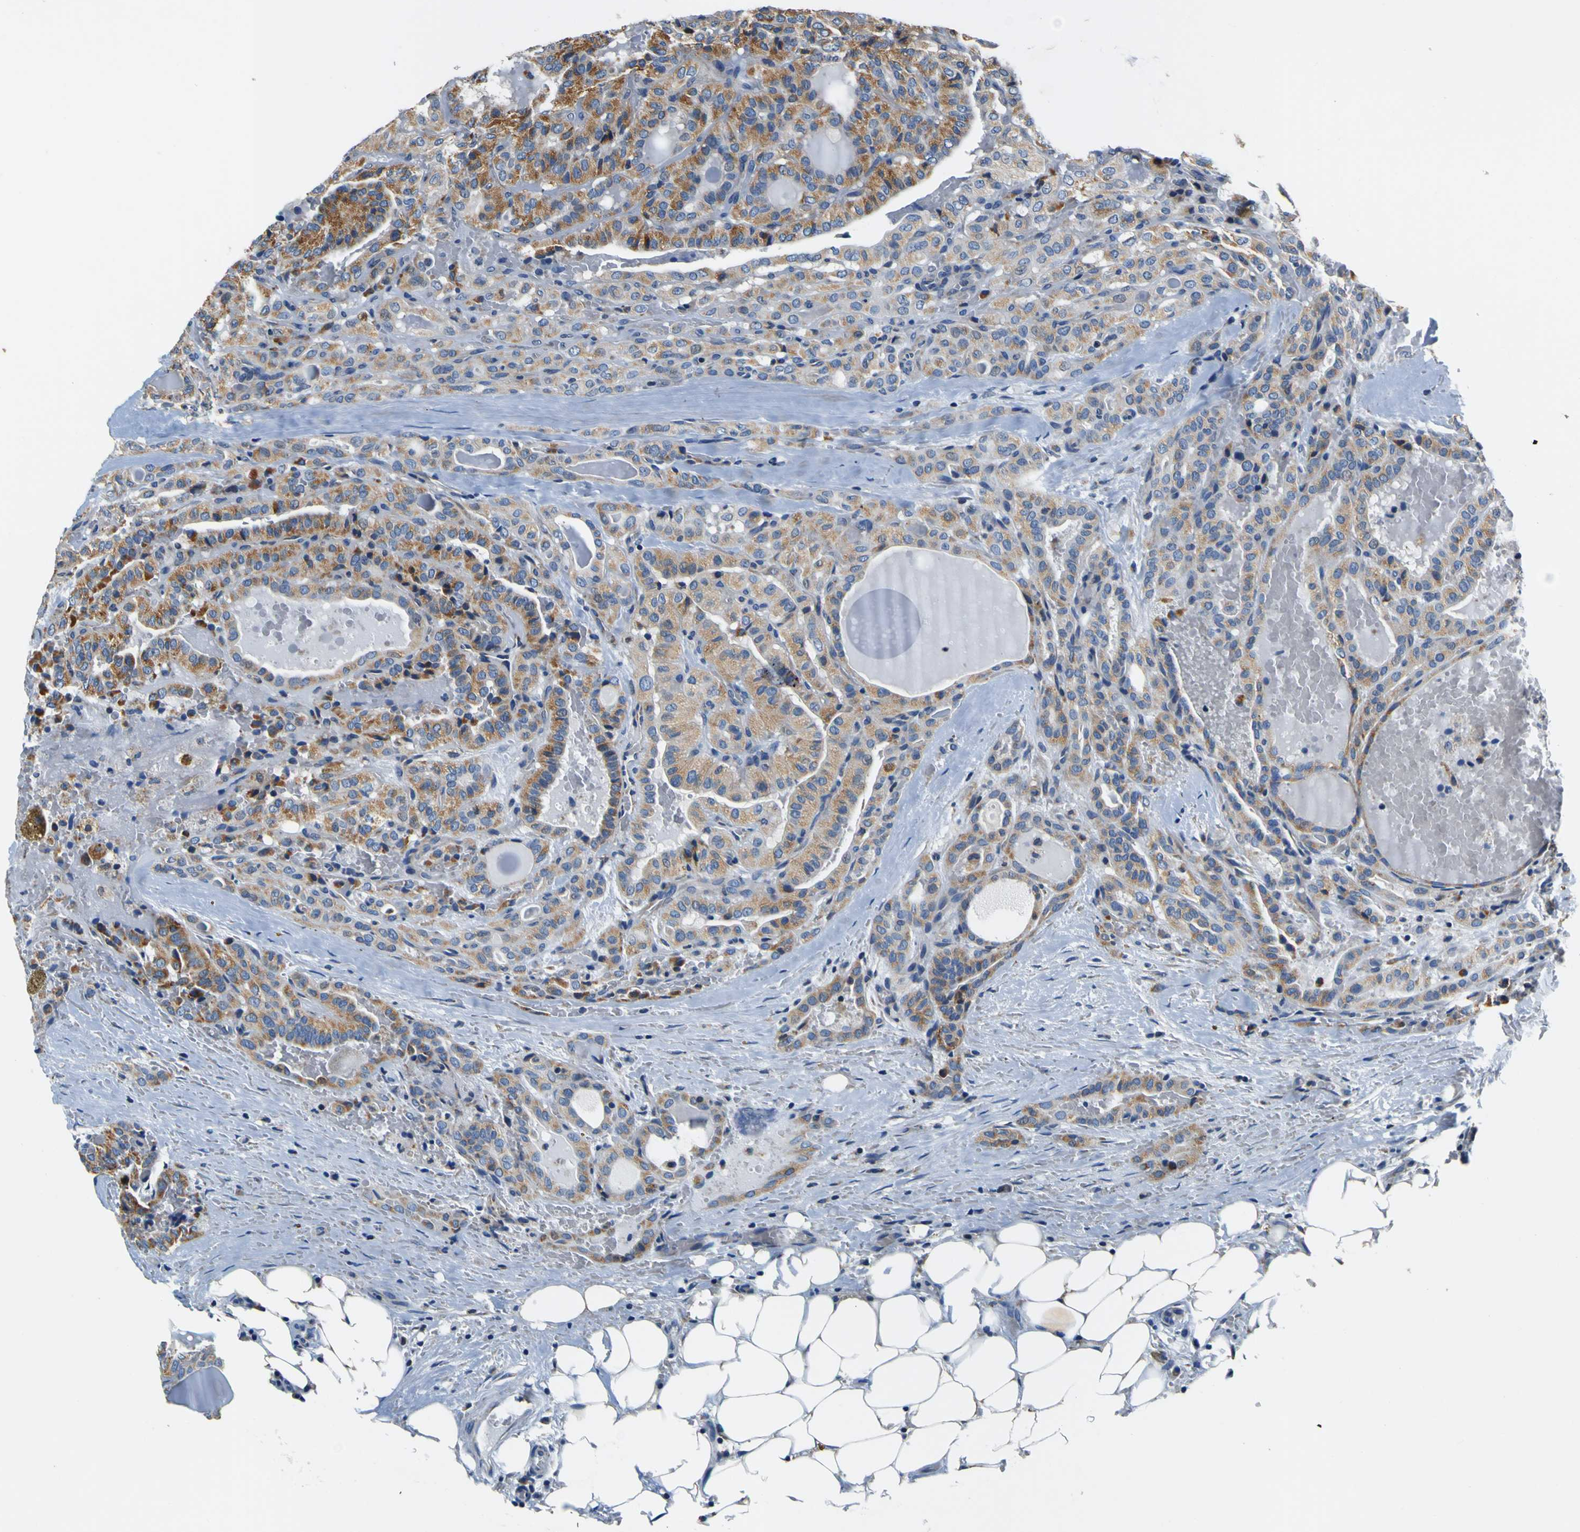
{"staining": {"intensity": "moderate", "quantity": ">75%", "location": "cytoplasmic/membranous"}, "tissue": "head and neck cancer", "cell_type": "Tumor cells", "image_type": "cancer", "snomed": [{"axis": "morphology", "description": "Squamous cell carcinoma, NOS"}, {"axis": "topography", "description": "Oral tissue"}, {"axis": "topography", "description": "Head-Neck"}], "caption": "Immunohistochemical staining of human head and neck squamous cell carcinoma shows medium levels of moderate cytoplasmic/membranous staining in about >75% of tumor cells.", "gene": "LRP4", "patient": {"sex": "female", "age": 50}}